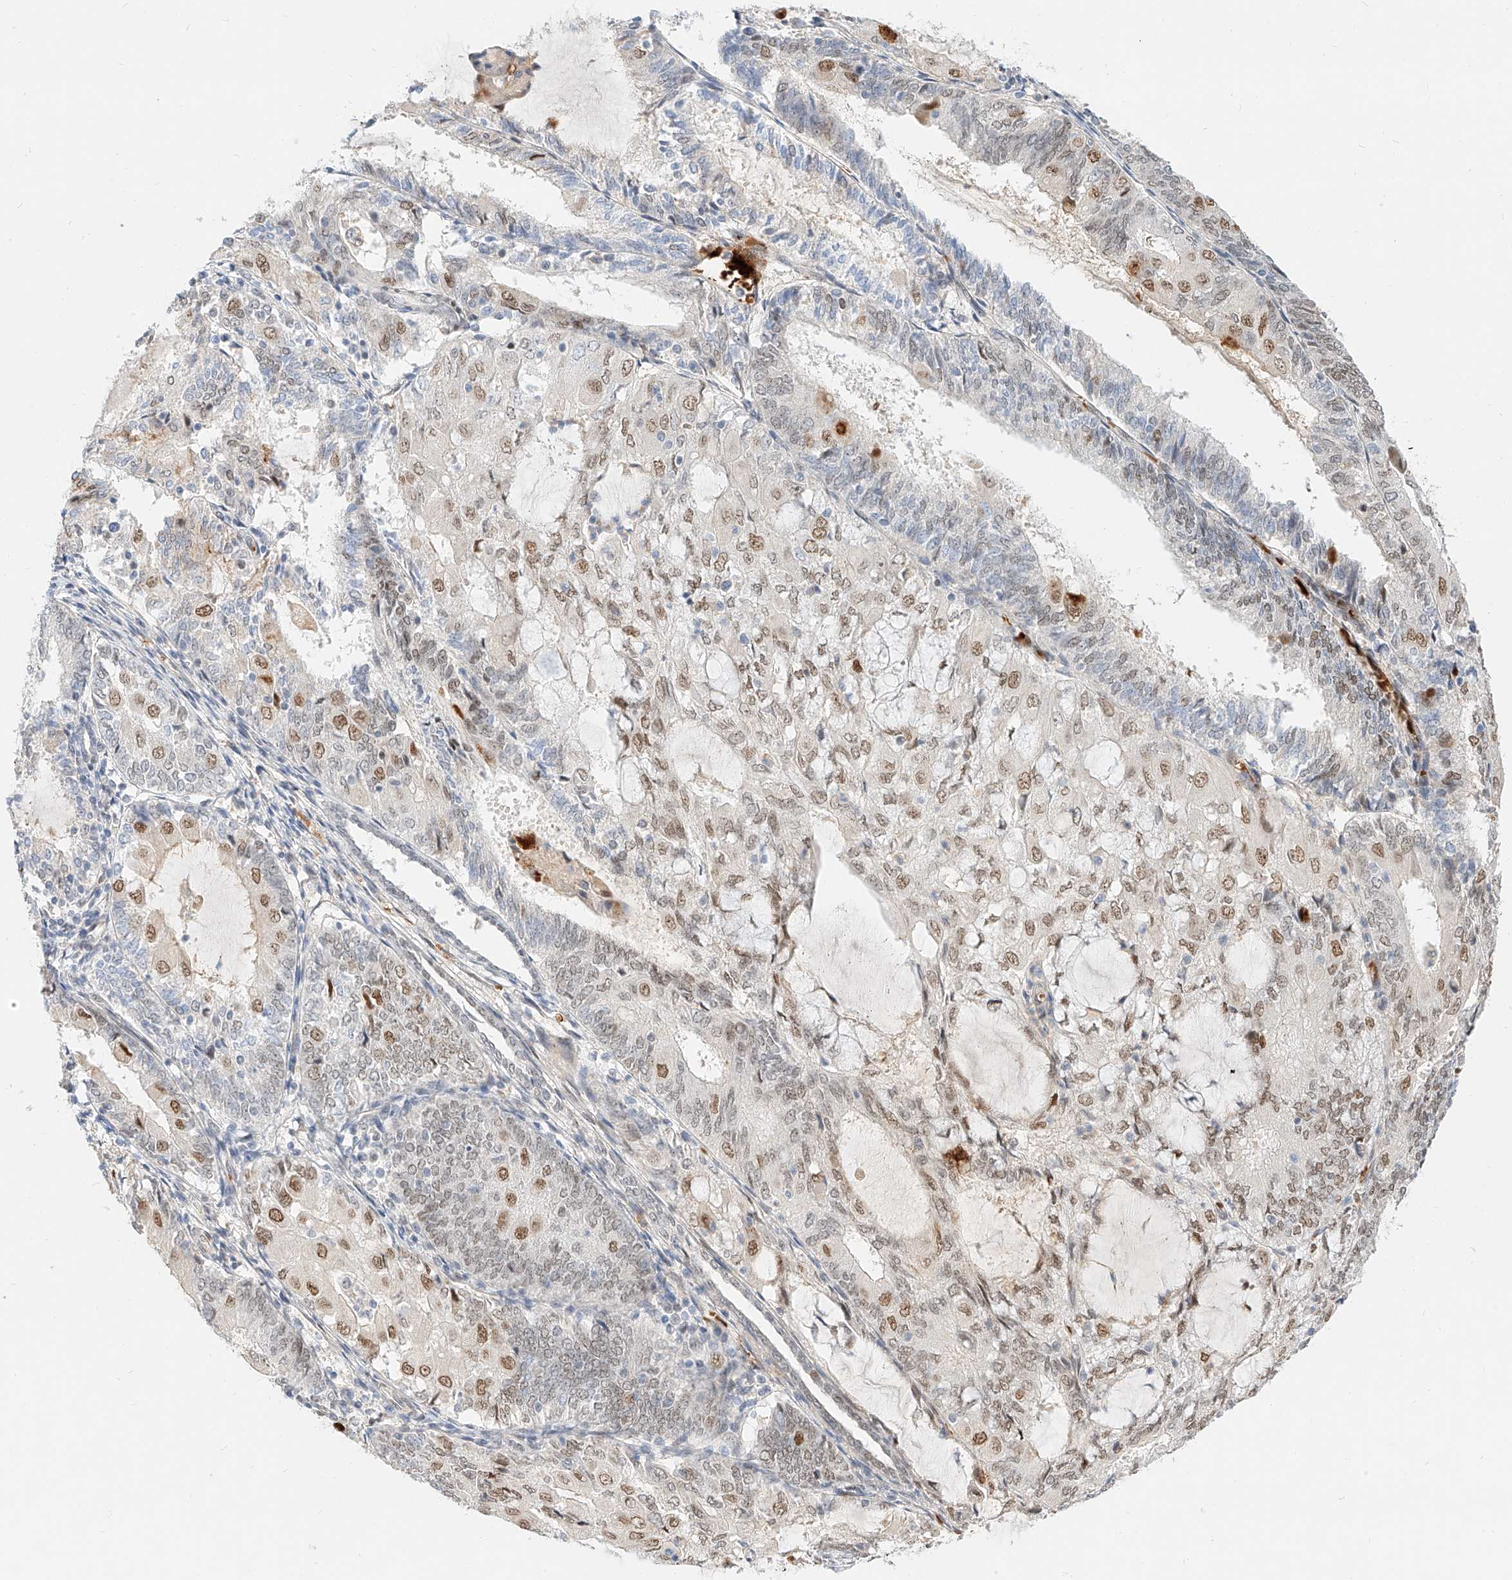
{"staining": {"intensity": "moderate", "quantity": "25%-75%", "location": "nuclear"}, "tissue": "endometrial cancer", "cell_type": "Tumor cells", "image_type": "cancer", "snomed": [{"axis": "morphology", "description": "Adenocarcinoma, NOS"}, {"axis": "topography", "description": "Endometrium"}], "caption": "About 25%-75% of tumor cells in adenocarcinoma (endometrial) reveal moderate nuclear protein expression as visualized by brown immunohistochemical staining.", "gene": "CBX8", "patient": {"sex": "female", "age": 81}}